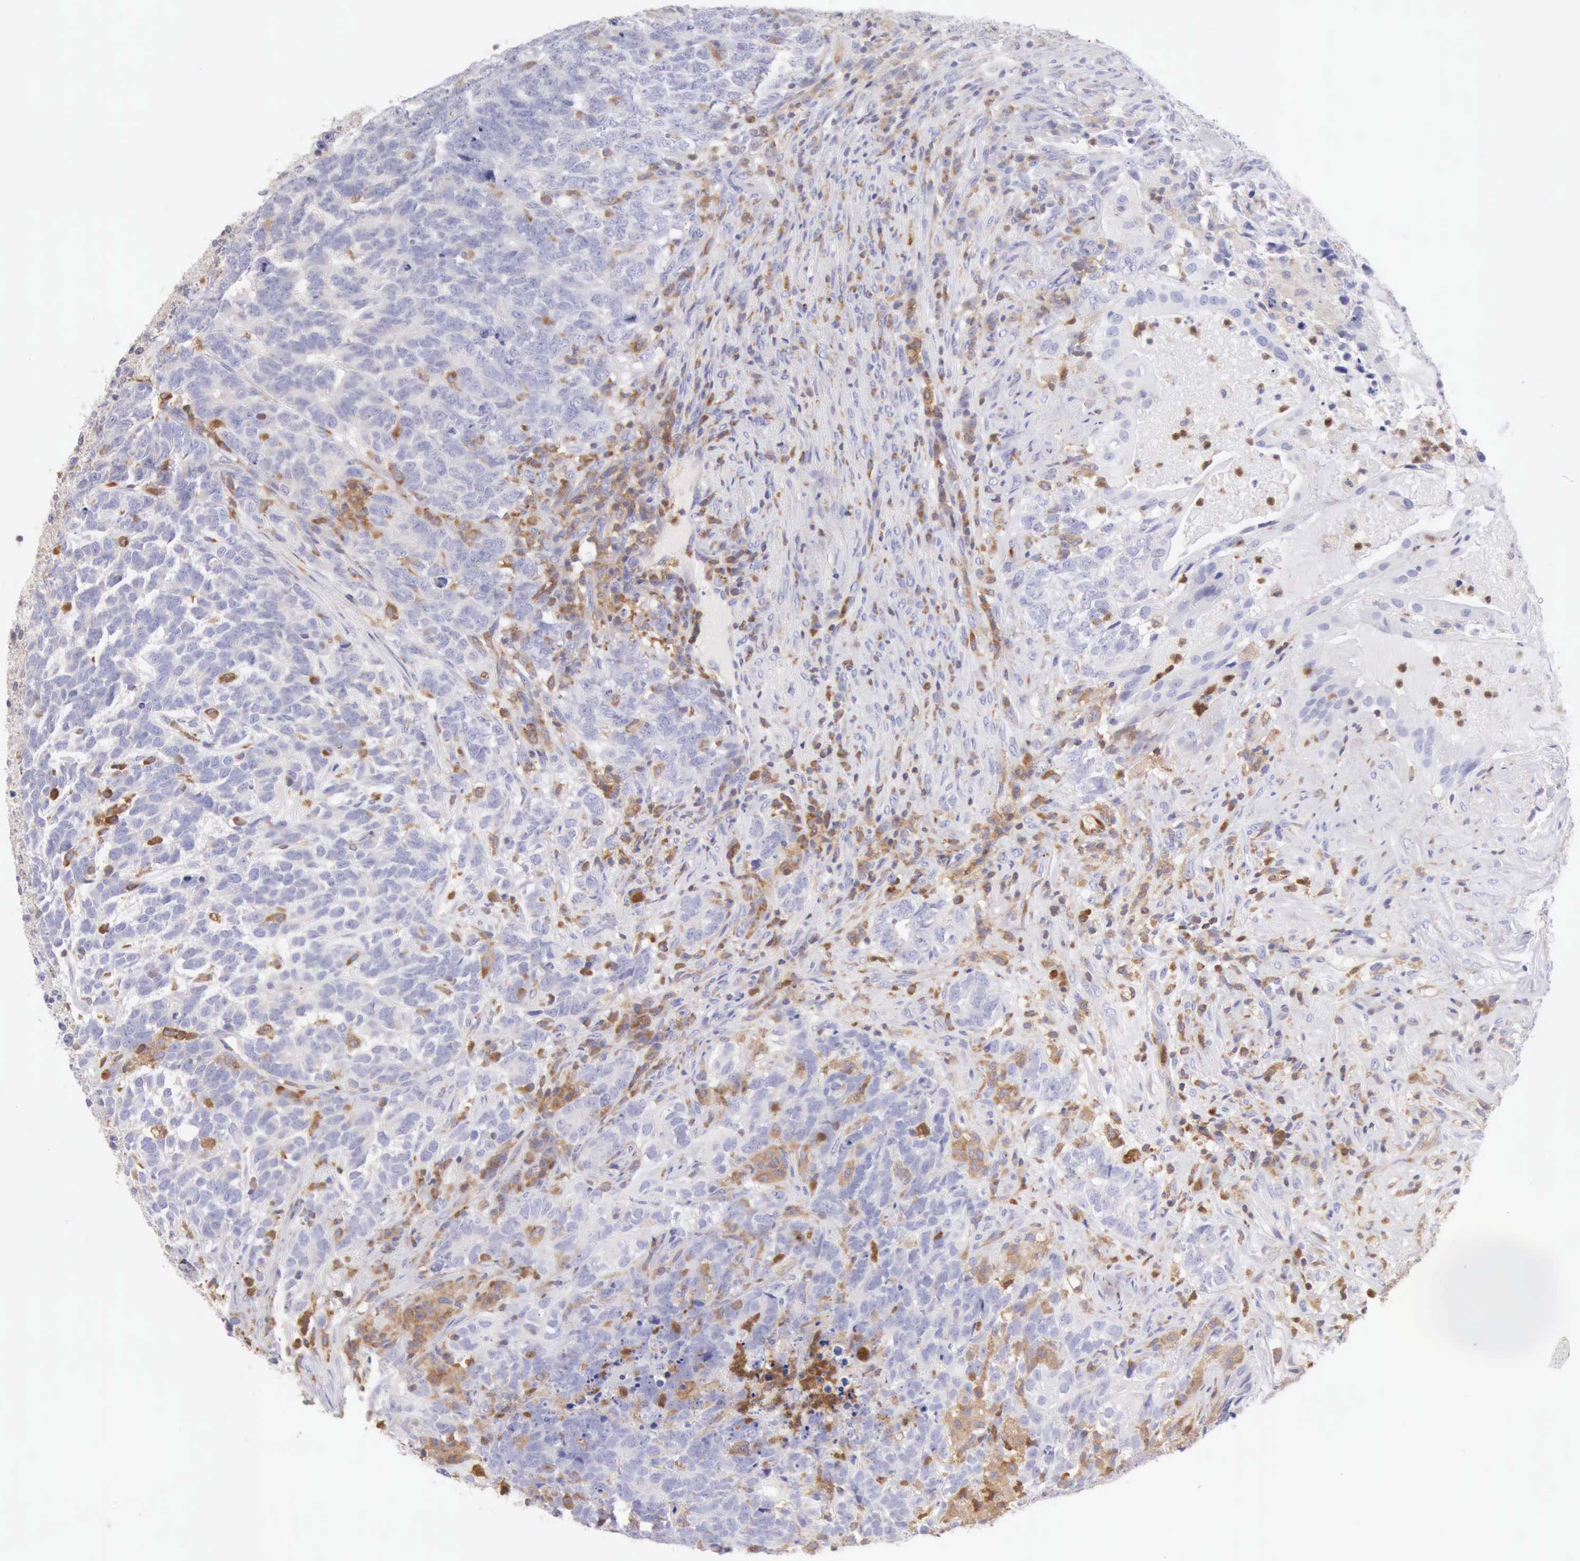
{"staining": {"intensity": "negative", "quantity": "none", "location": "none"}, "tissue": "testis cancer", "cell_type": "Tumor cells", "image_type": "cancer", "snomed": [{"axis": "morphology", "description": "Carcinoma, Embryonal, NOS"}, {"axis": "topography", "description": "Testis"}], "caption": "Testis cancer (embryonal carcinoma) was stained to show a protein in brown. There is no significant expression in tumor cells. The staining is performed using DAB (3,3'-diaminobenzidine) brown chromogen with nuclei counter-stained in using hematoxylin.", "gene": "ARHGAP4", "patient": {"sex": "male", "age": 26}}